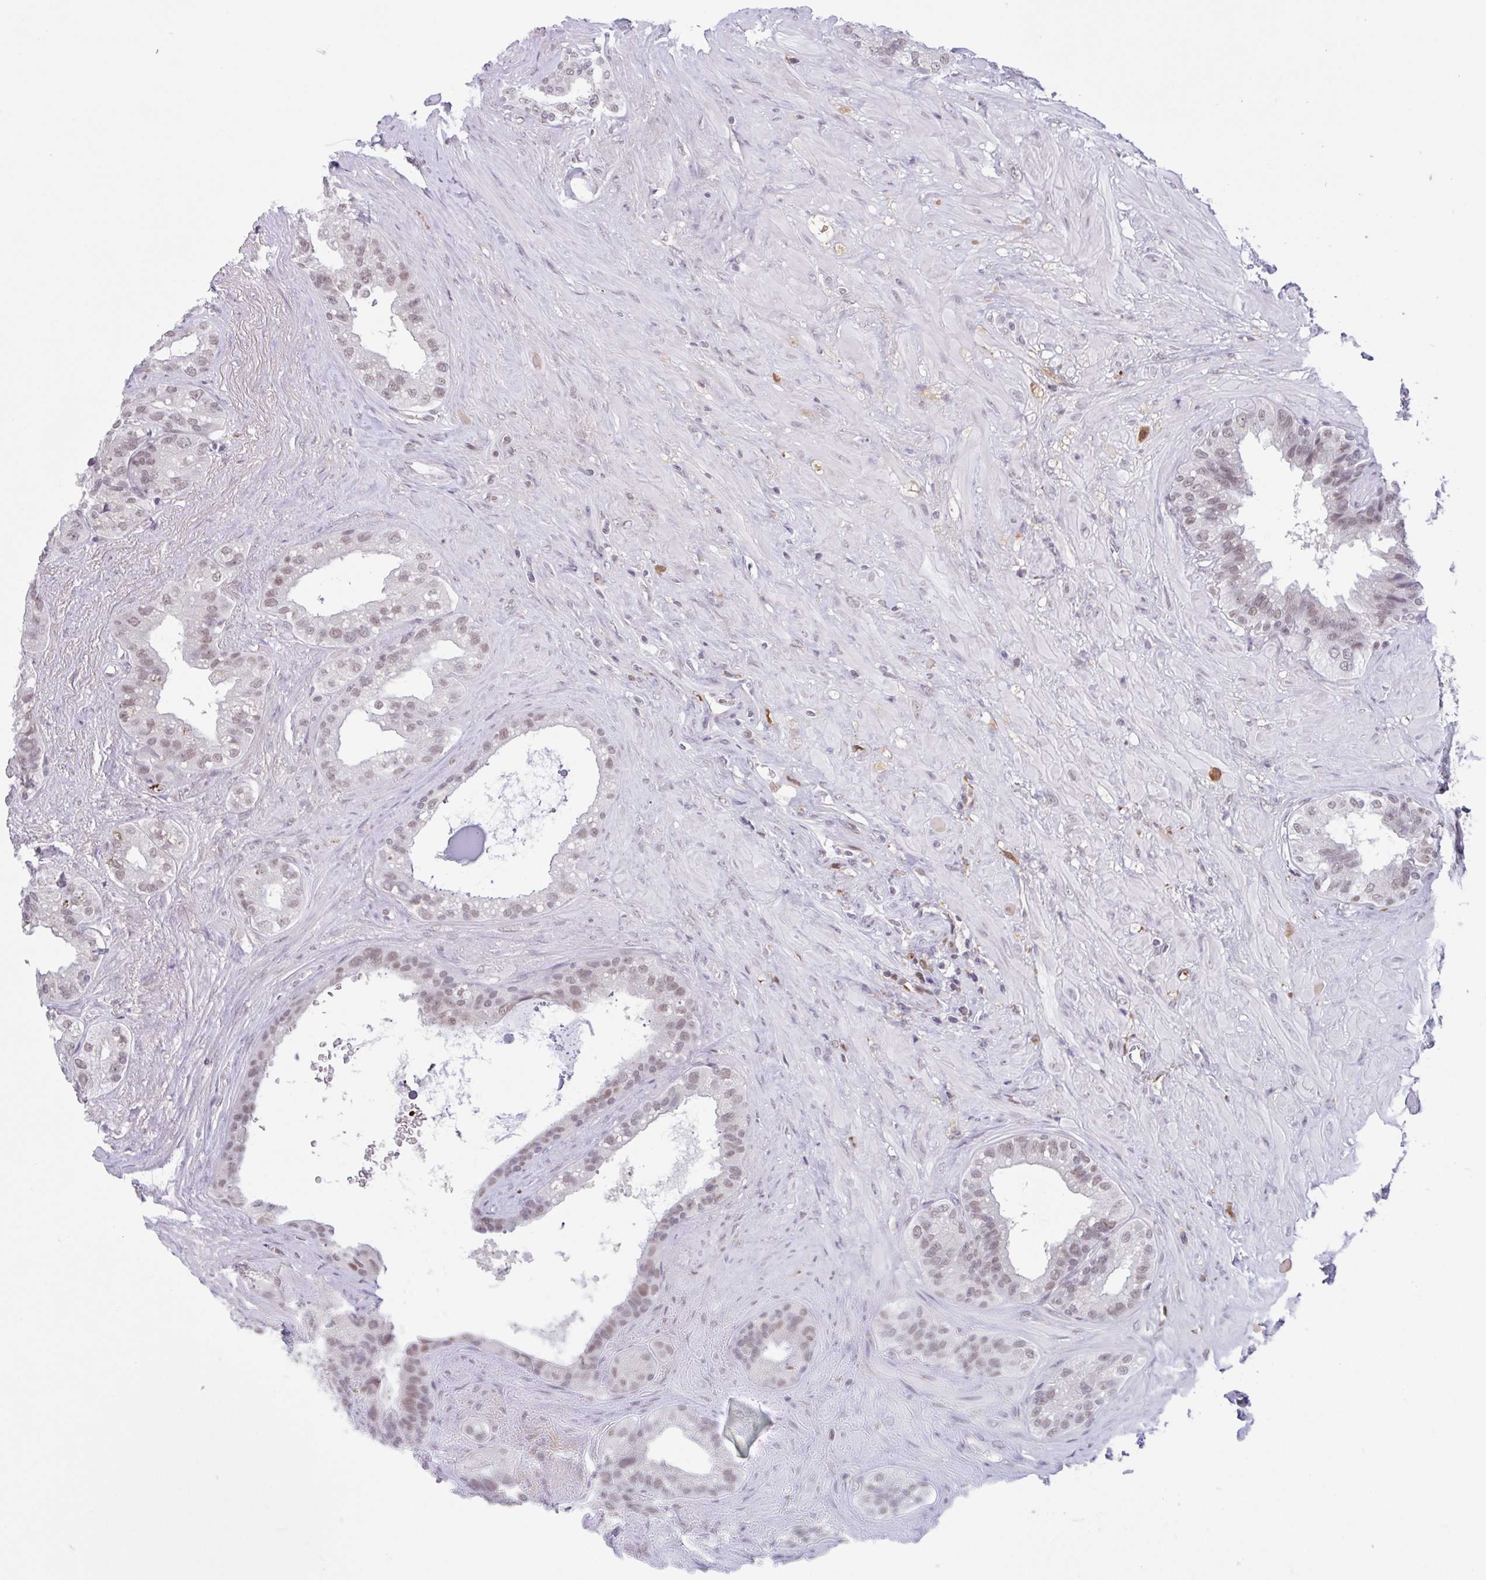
{"staining": {"intensity": "moderate", "quantity": "25%-75%", "location": "nuclear"}, "tissue": "seminal vesicle", "cell_type": "Glandular cells", "image_type": "normal", "snomed": [{"axis": "morphology", "description": "Normal tissue, NOS"}, {"axis": "topography", "description": "Seminal veicle"}, {"axis": "topography", "description": "Peripheral nerve tissue"}], "caption": "Immunohistochemical staining of benign seminal vesicle displays medium levels of moderate nuclear expression in about 25%-75% of glandular cells.", "gene": "PLG", "patient": {"sex": "male", "age": 76}}